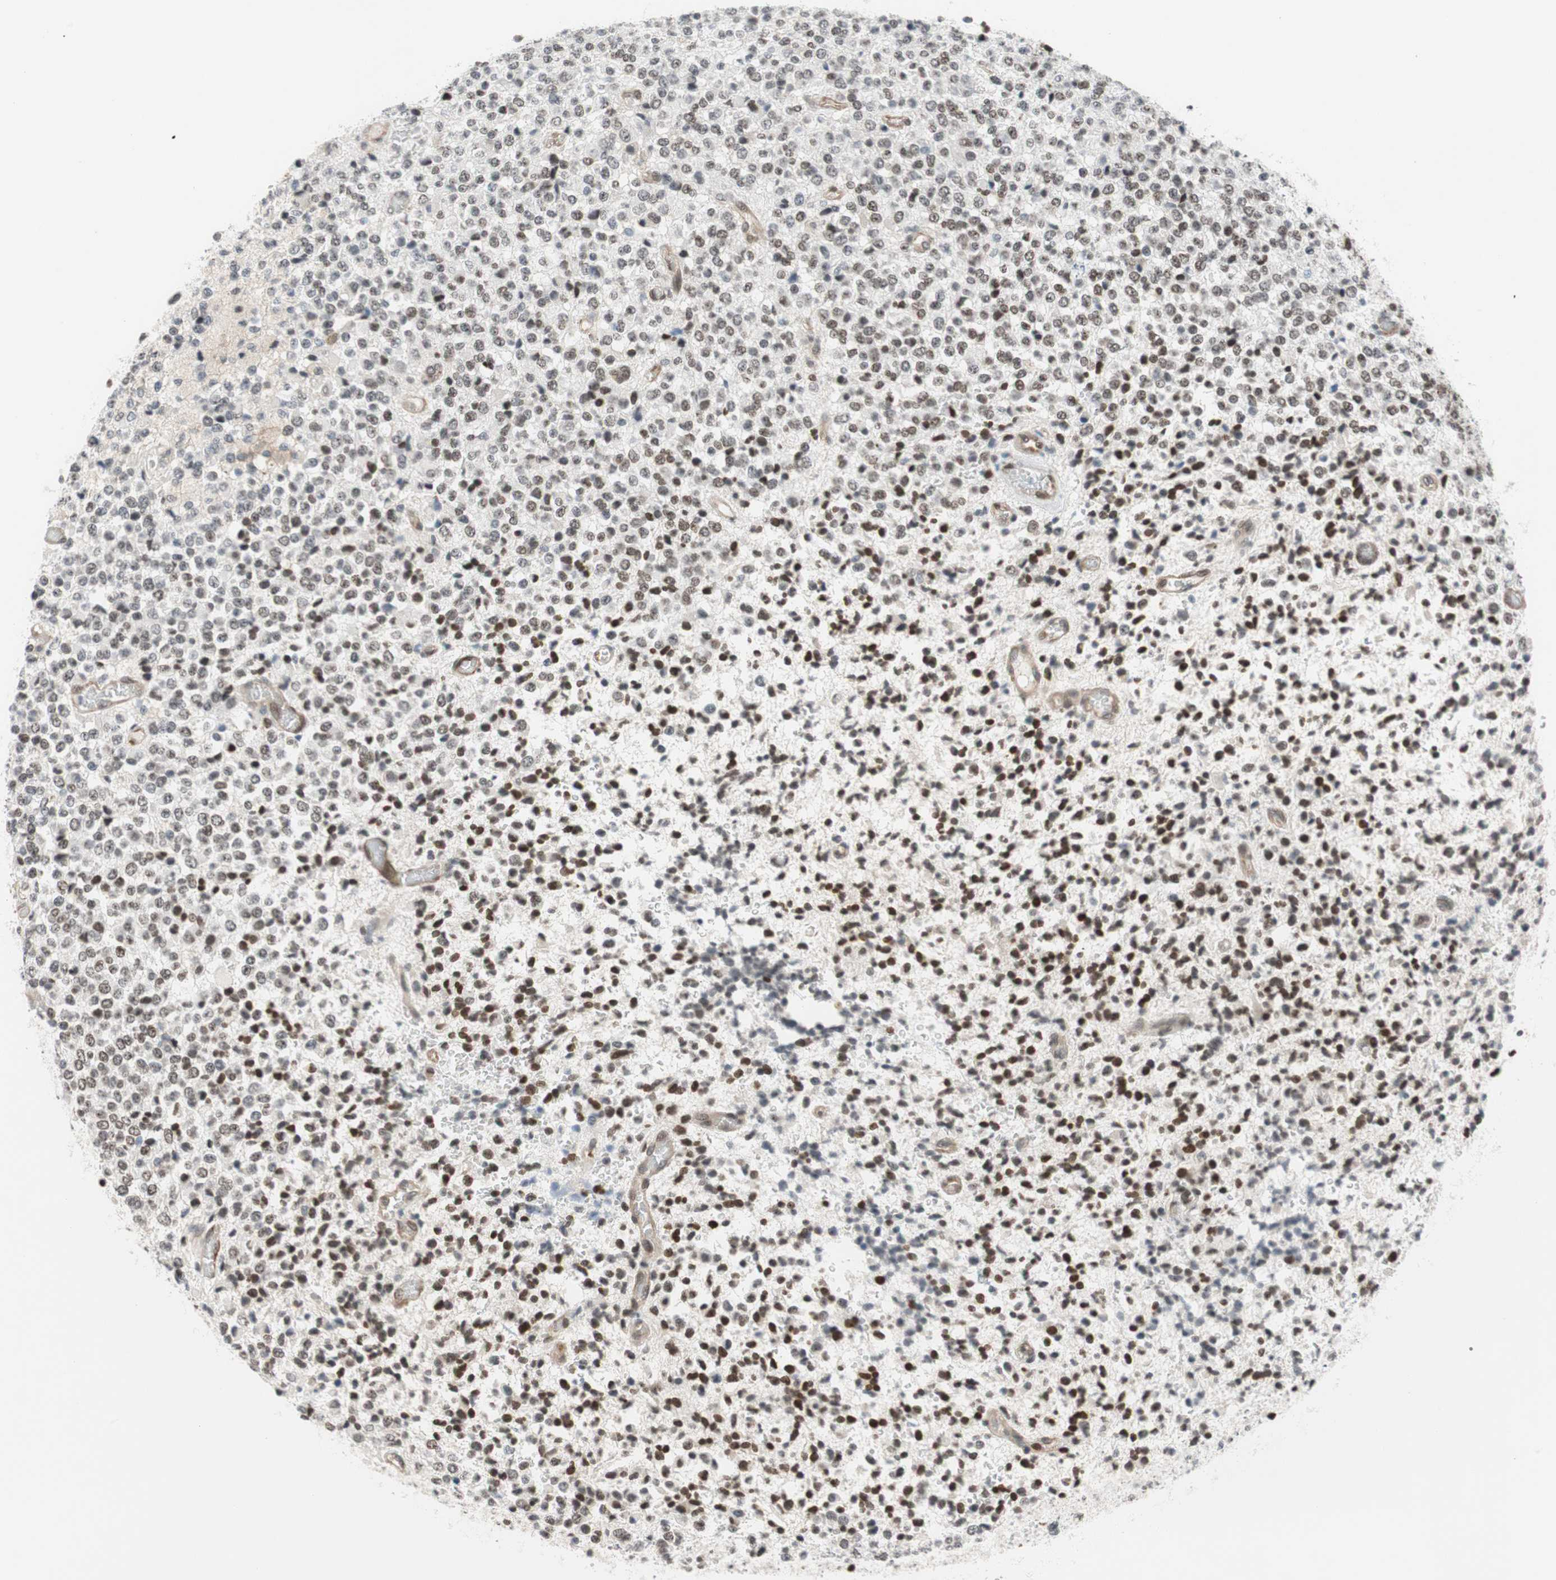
{"staining": {"intensity": "strong", "quantity": ">75%", "location": "nuclear"}, "tissue": "glioma", "cell_type": "Tumor cells", "image_type": "cancer", "snomed": [{"axis": "morphology", "description": "Glioma, malignant, High grade"}, {"axis": "topography", "description": "pancreas cauda"}], "caption": "Immunohistochemistry (IHC) image of neoplastic tissue: human malignant glioma (high-grade) stained using IHC shows high levels of strong protein expression localized specifically in the nuclear of tumor cells, appearing as a nuclear brown color.", "gene": "ZNF512B", "patient": {"sex": "male", "age": 60}}